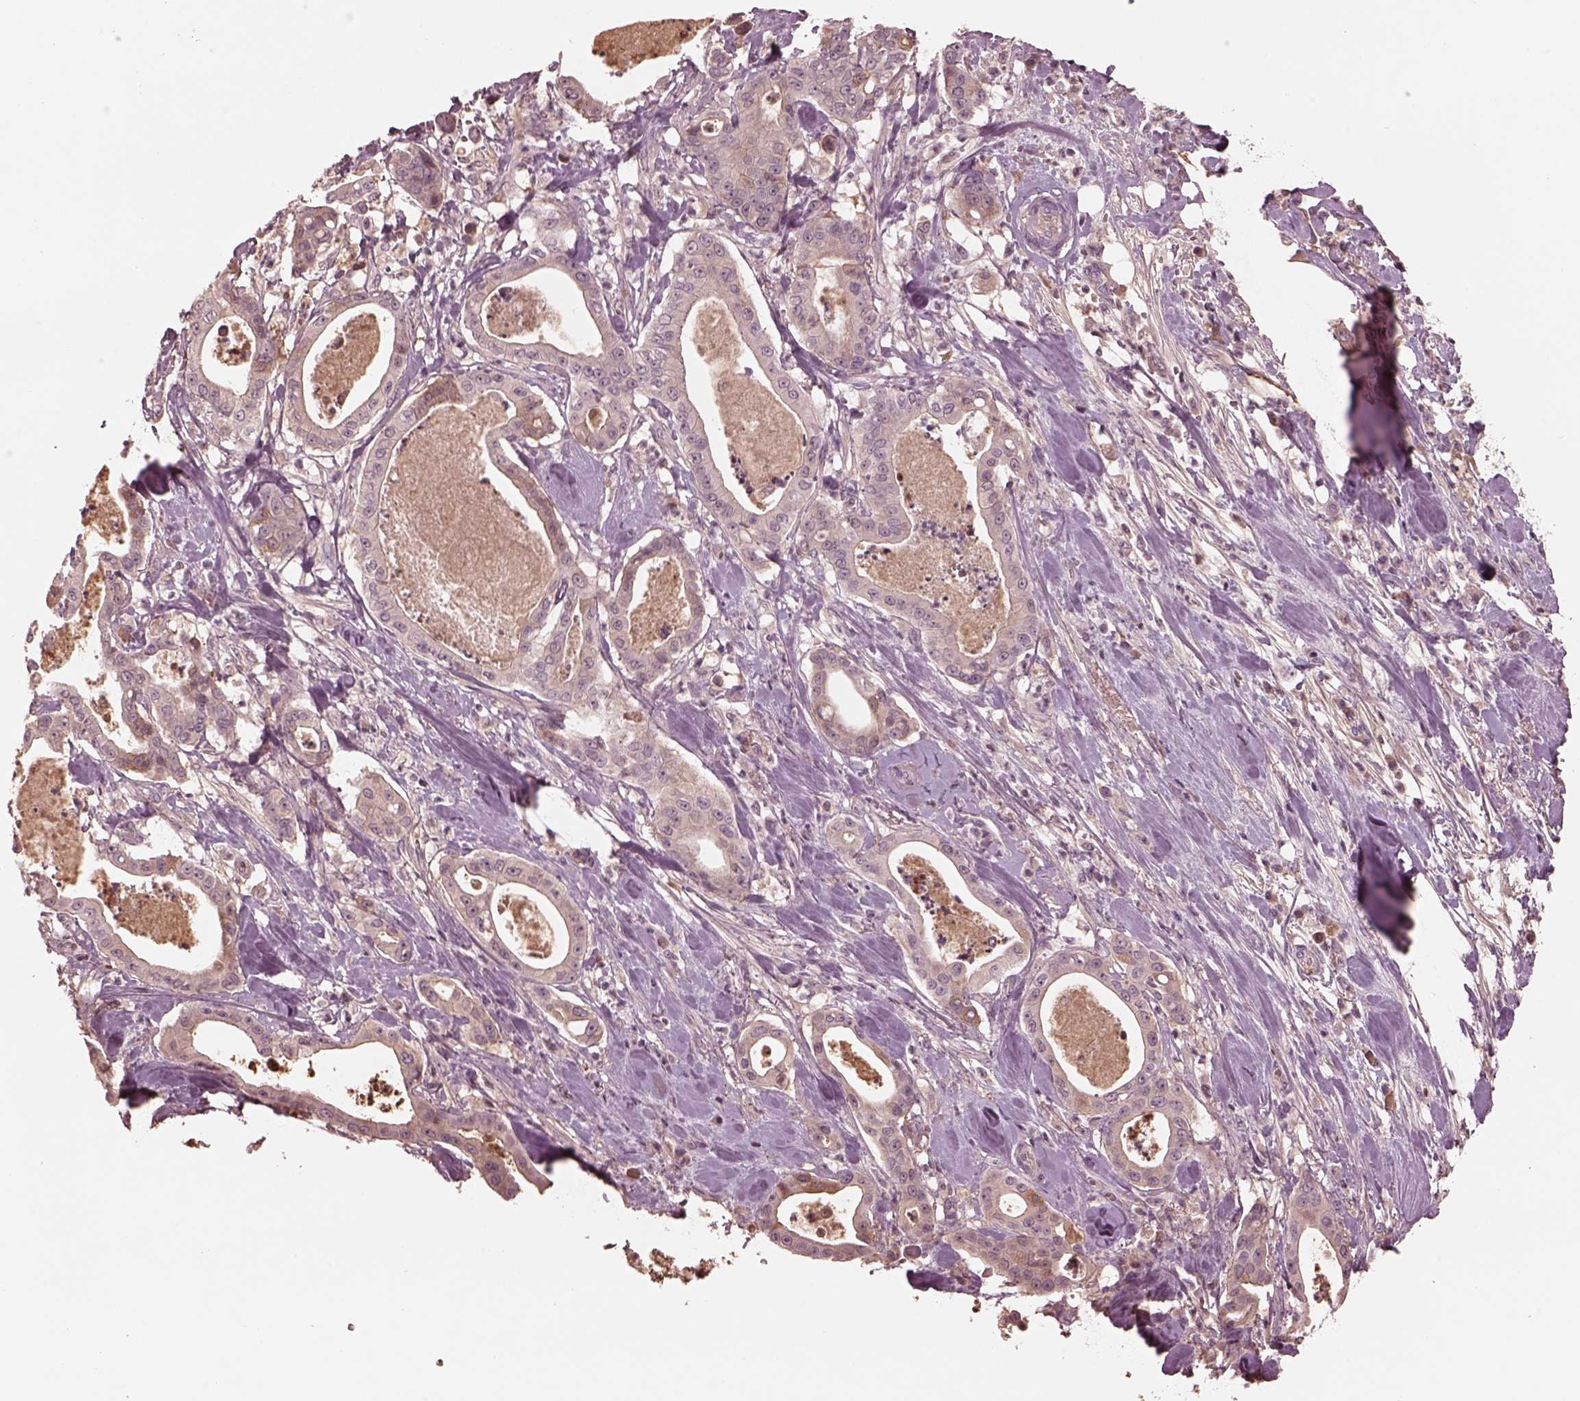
{"staining": {"intensity": "negative", "quantity": "none", "location": "none"}, "tissue": "pancreatic cancer", "cell_type": "Tumor cells", "image_type": "cancer", "snomed": [{"axis": "morphology", "description": "Adenocarcinoma, NOS"}, {"axis": "topography", "description": "Pancreas"}], "caption": "This is an IHC image of adenocarcinoma (pancreatic). There is no positivity in tumor cells.", "gene": "TF", "patient": {"sex": "male", "age": 71}}